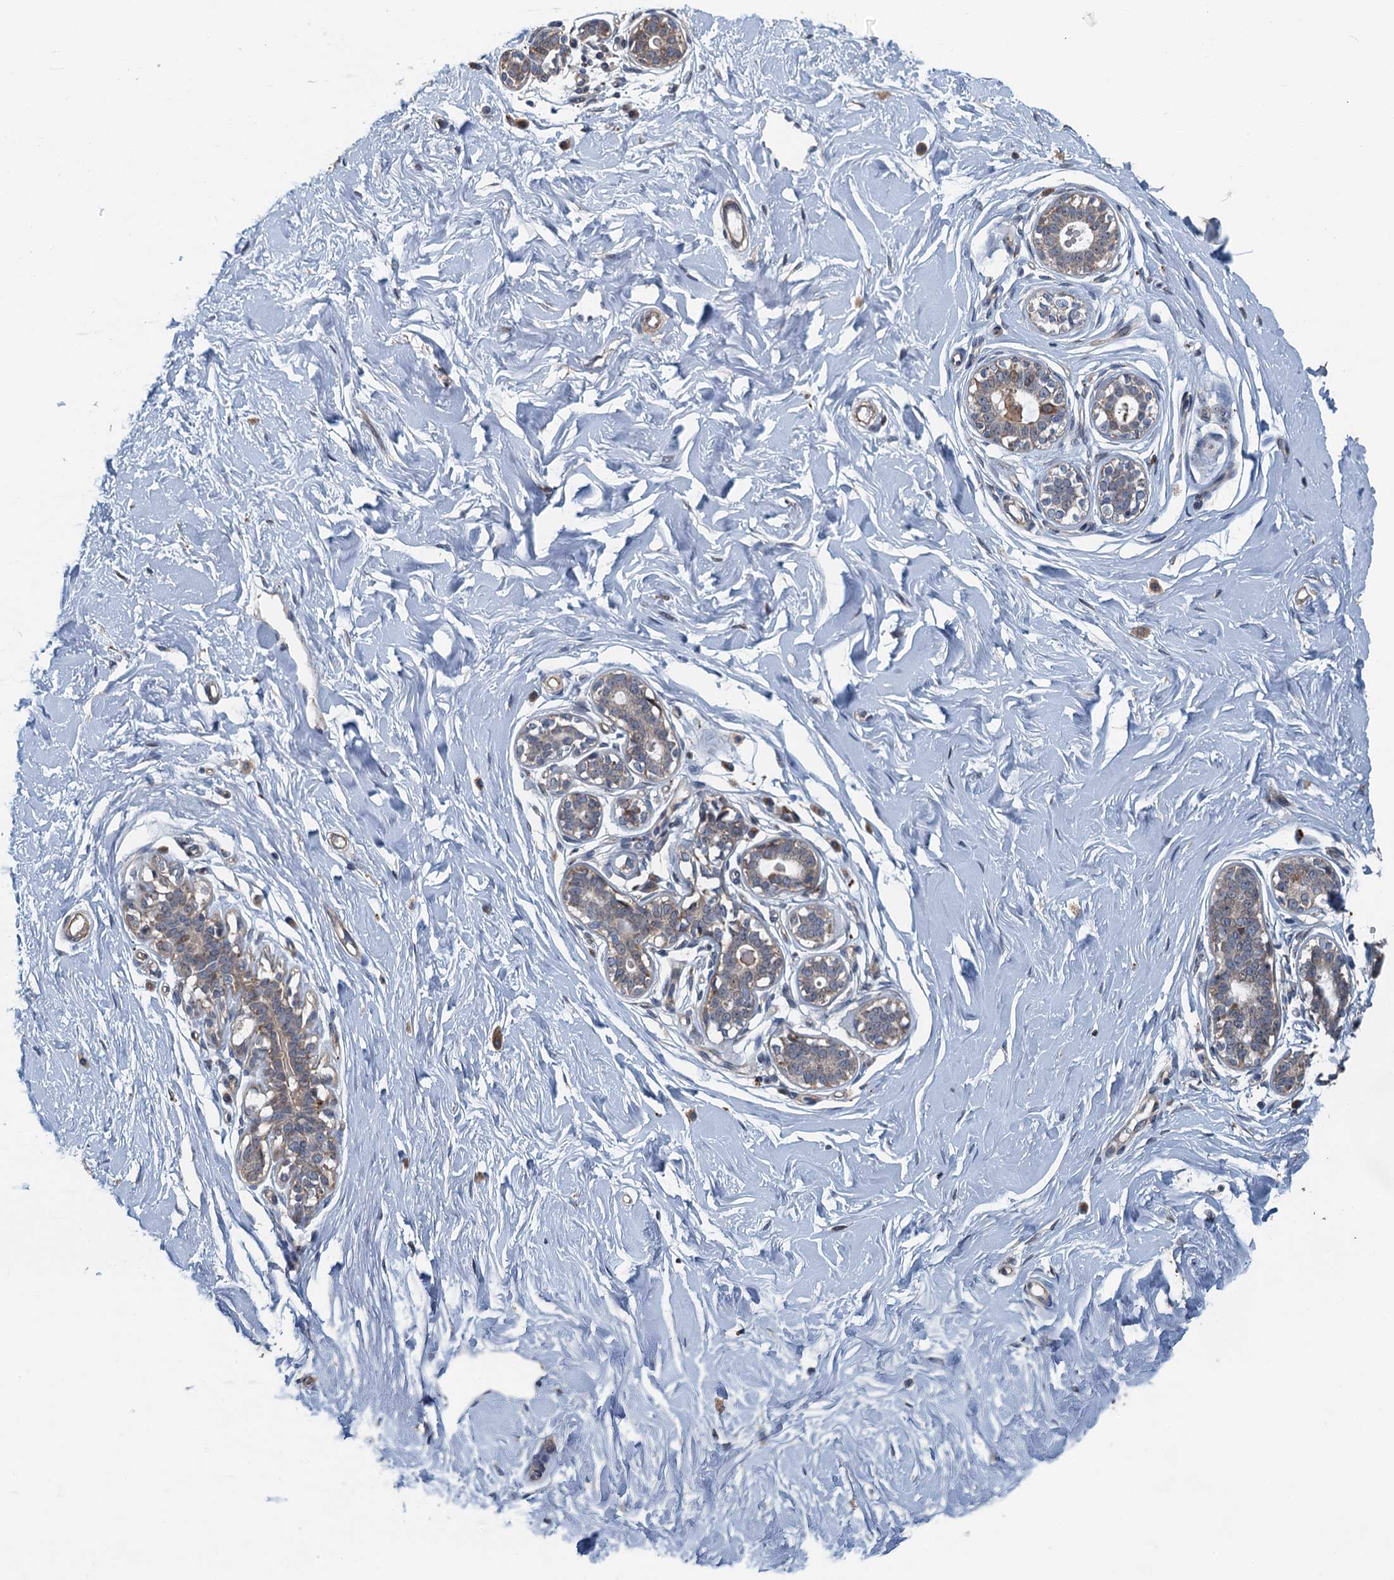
{"staining": {"intensity": "moderate", "quantity": "<25%", "location": "cytoplasmic/membranous"}, "tissue": "breast", "cell_type": "Adipocytes", "image_type": "normal", "snomed": [{"axis": "morphology", "description": "Normal tissue, NOS"}, {"axis": "morphology", "description": "Adenoma, NOS"}, {"axis": "topography", "description": "Breast"}], "caption": "Protein staining of normal breast reveals moderate cytoplasmic/membranous expression in approximately <25% of adipocytes.", "gene": "AGRN", "patient": {"sex": "female", "age": 23}}